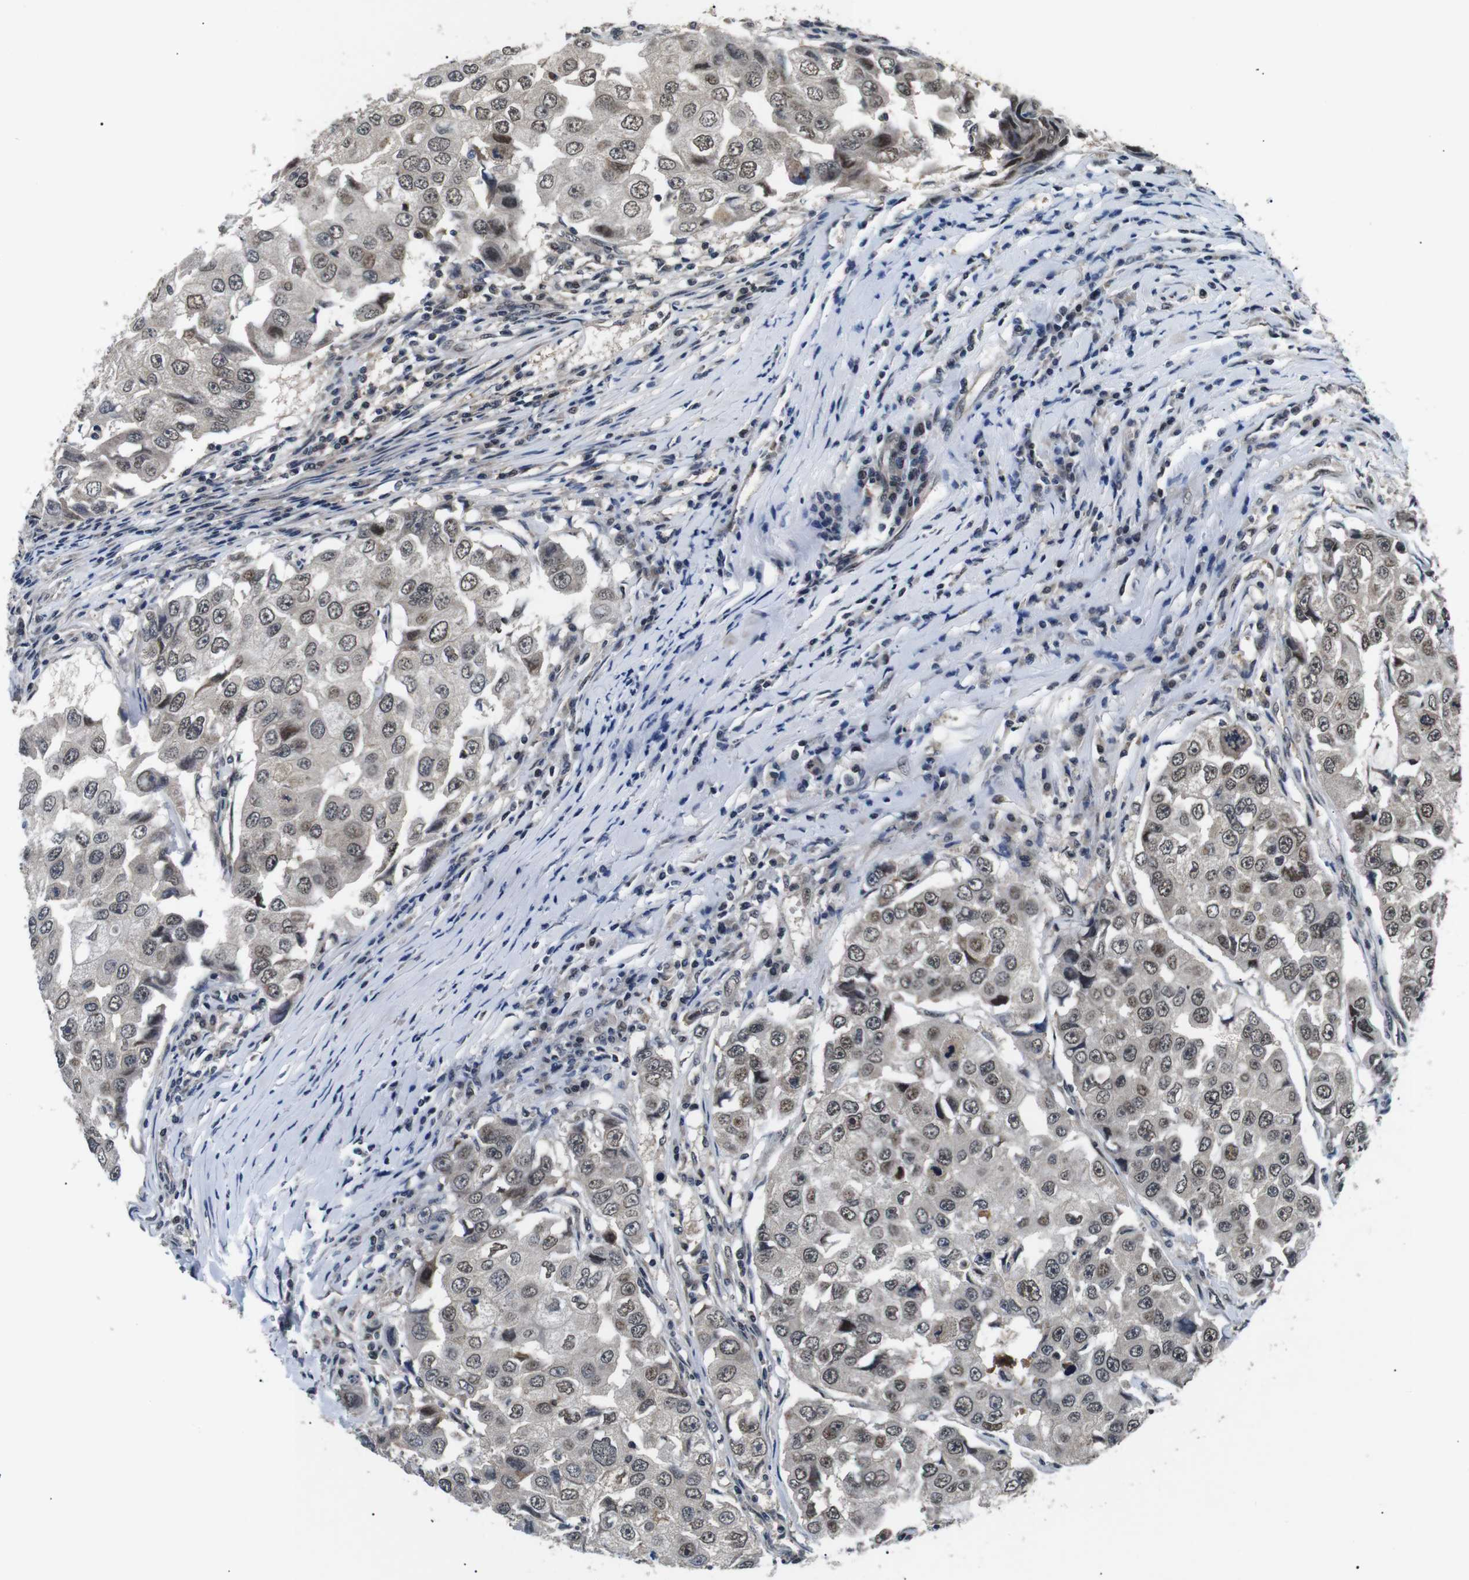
{"staining": {"intensity": "moderate", "quantity": ">75%", "location": "cytoplasmic/membranous,nuclear"}, "tissue": "breast cancer", "cell_type": "Tumor cells", "image_type": "cancer", "snomed": [{"axis": "morphology", "description": "Duct carcinoma"}, {"axis": "topography", "description": "Breast"}], "caption": "DAB immunohistochemical staining of human breast intraductal carcinoma shows moderate cytoplasmic/membranous and nuclear protein staining in approximately >75% of tumor cells.", "gene": "SKP1", "patient": {"sex": "female", "age": 27}}